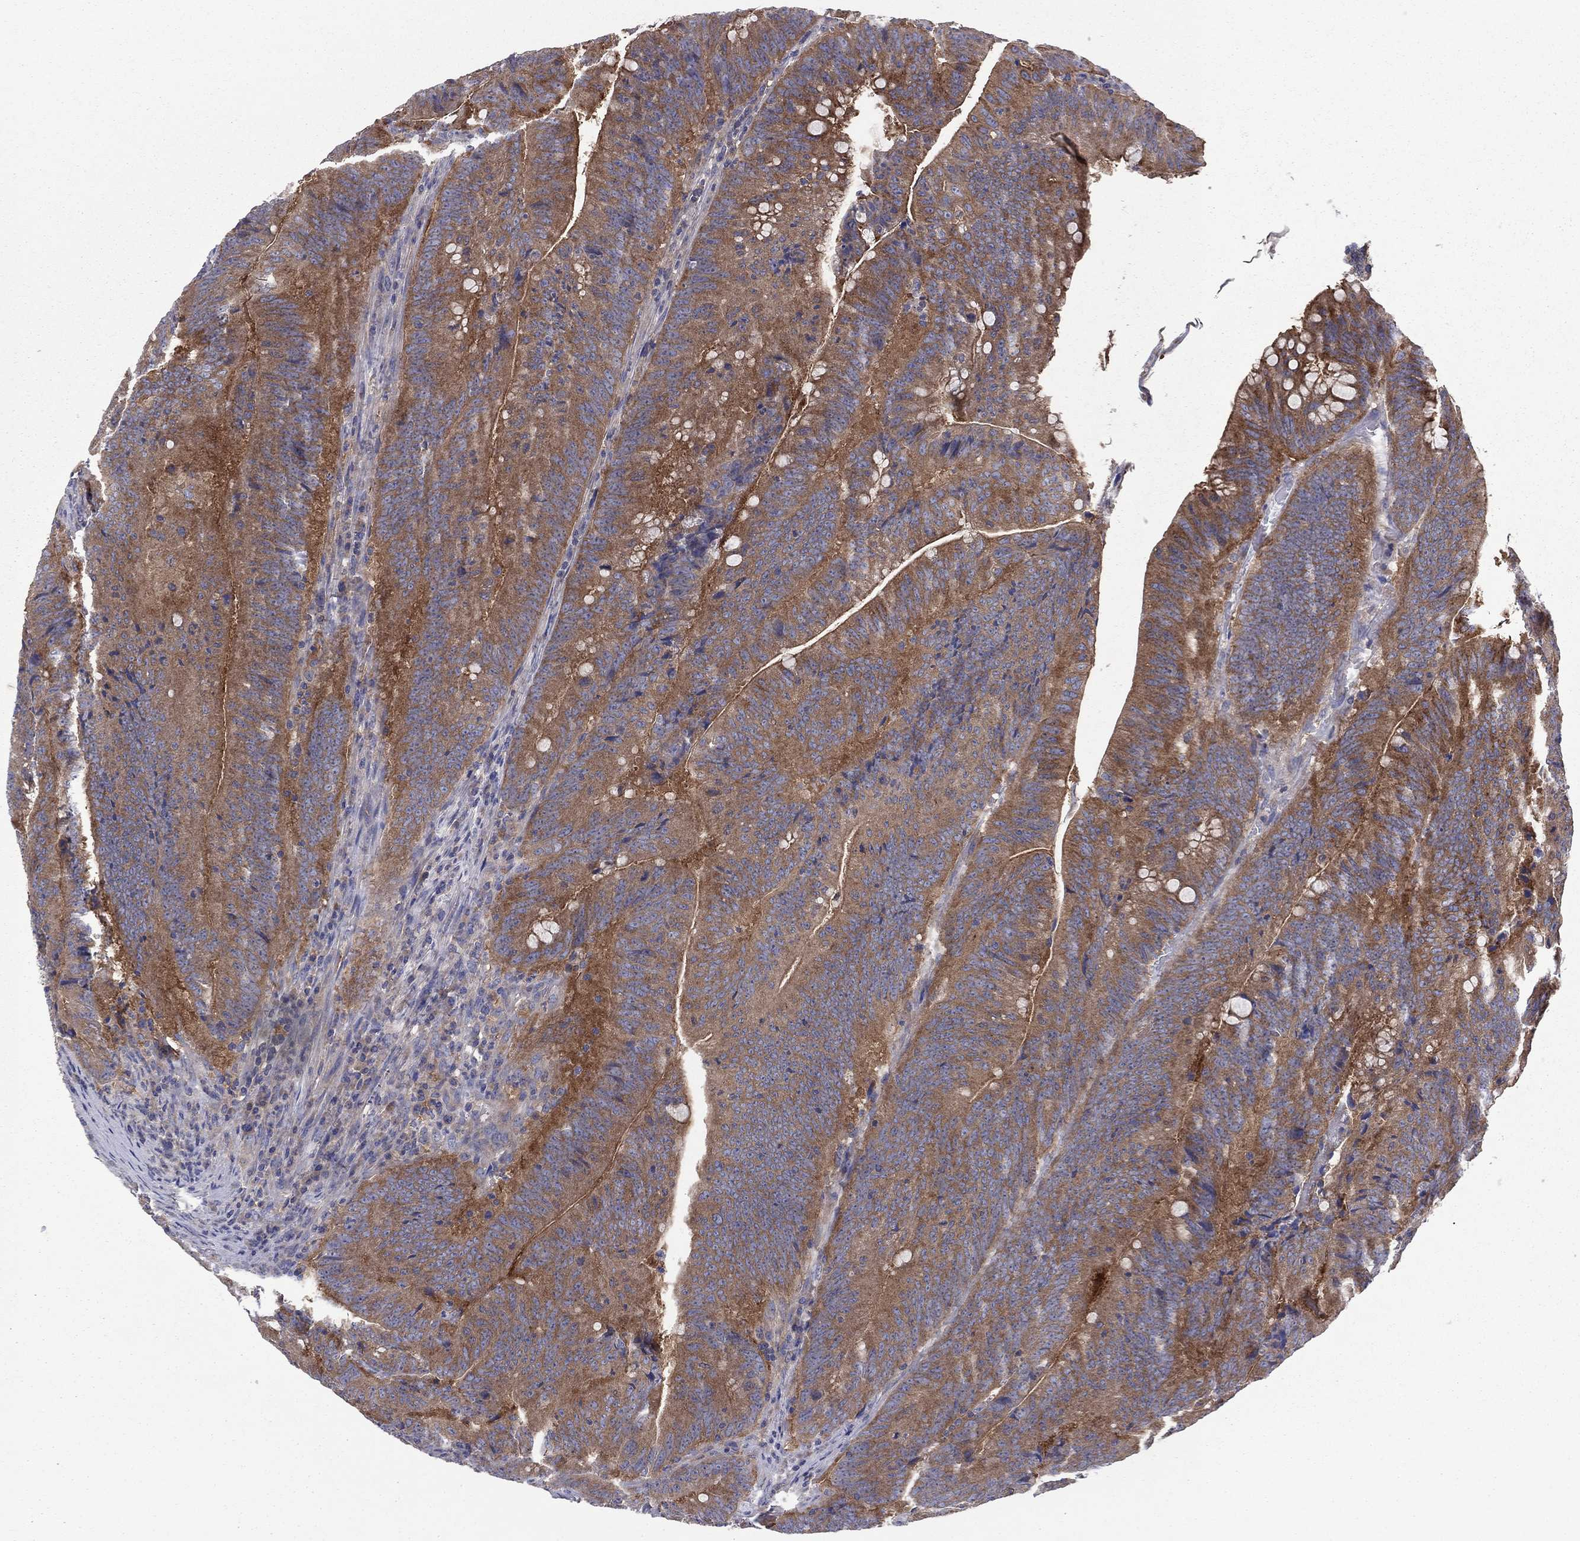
{"staining": {"intensity": "strong", "quantity": "25%-75%", "location": "cytoplasmic/membranous"}, "tissue": "colorectal cancer", "cell_type": "Tumor cells", "image_type": "cancer", "snomed": [{"axis": "morphology", "description": "Adenocarcinoma, NOS"}, {"axis": "topography", "description": "Colon"}], "caption": "Immunohistochemical staining of human colorectal cancer (adenocarcinoma) reveals strong cytoplasmic/membranous protein staining in about 25%-75% of tumor cells.", "gene": "RNF123", "patient": {"sex": "female", "age": 87}}